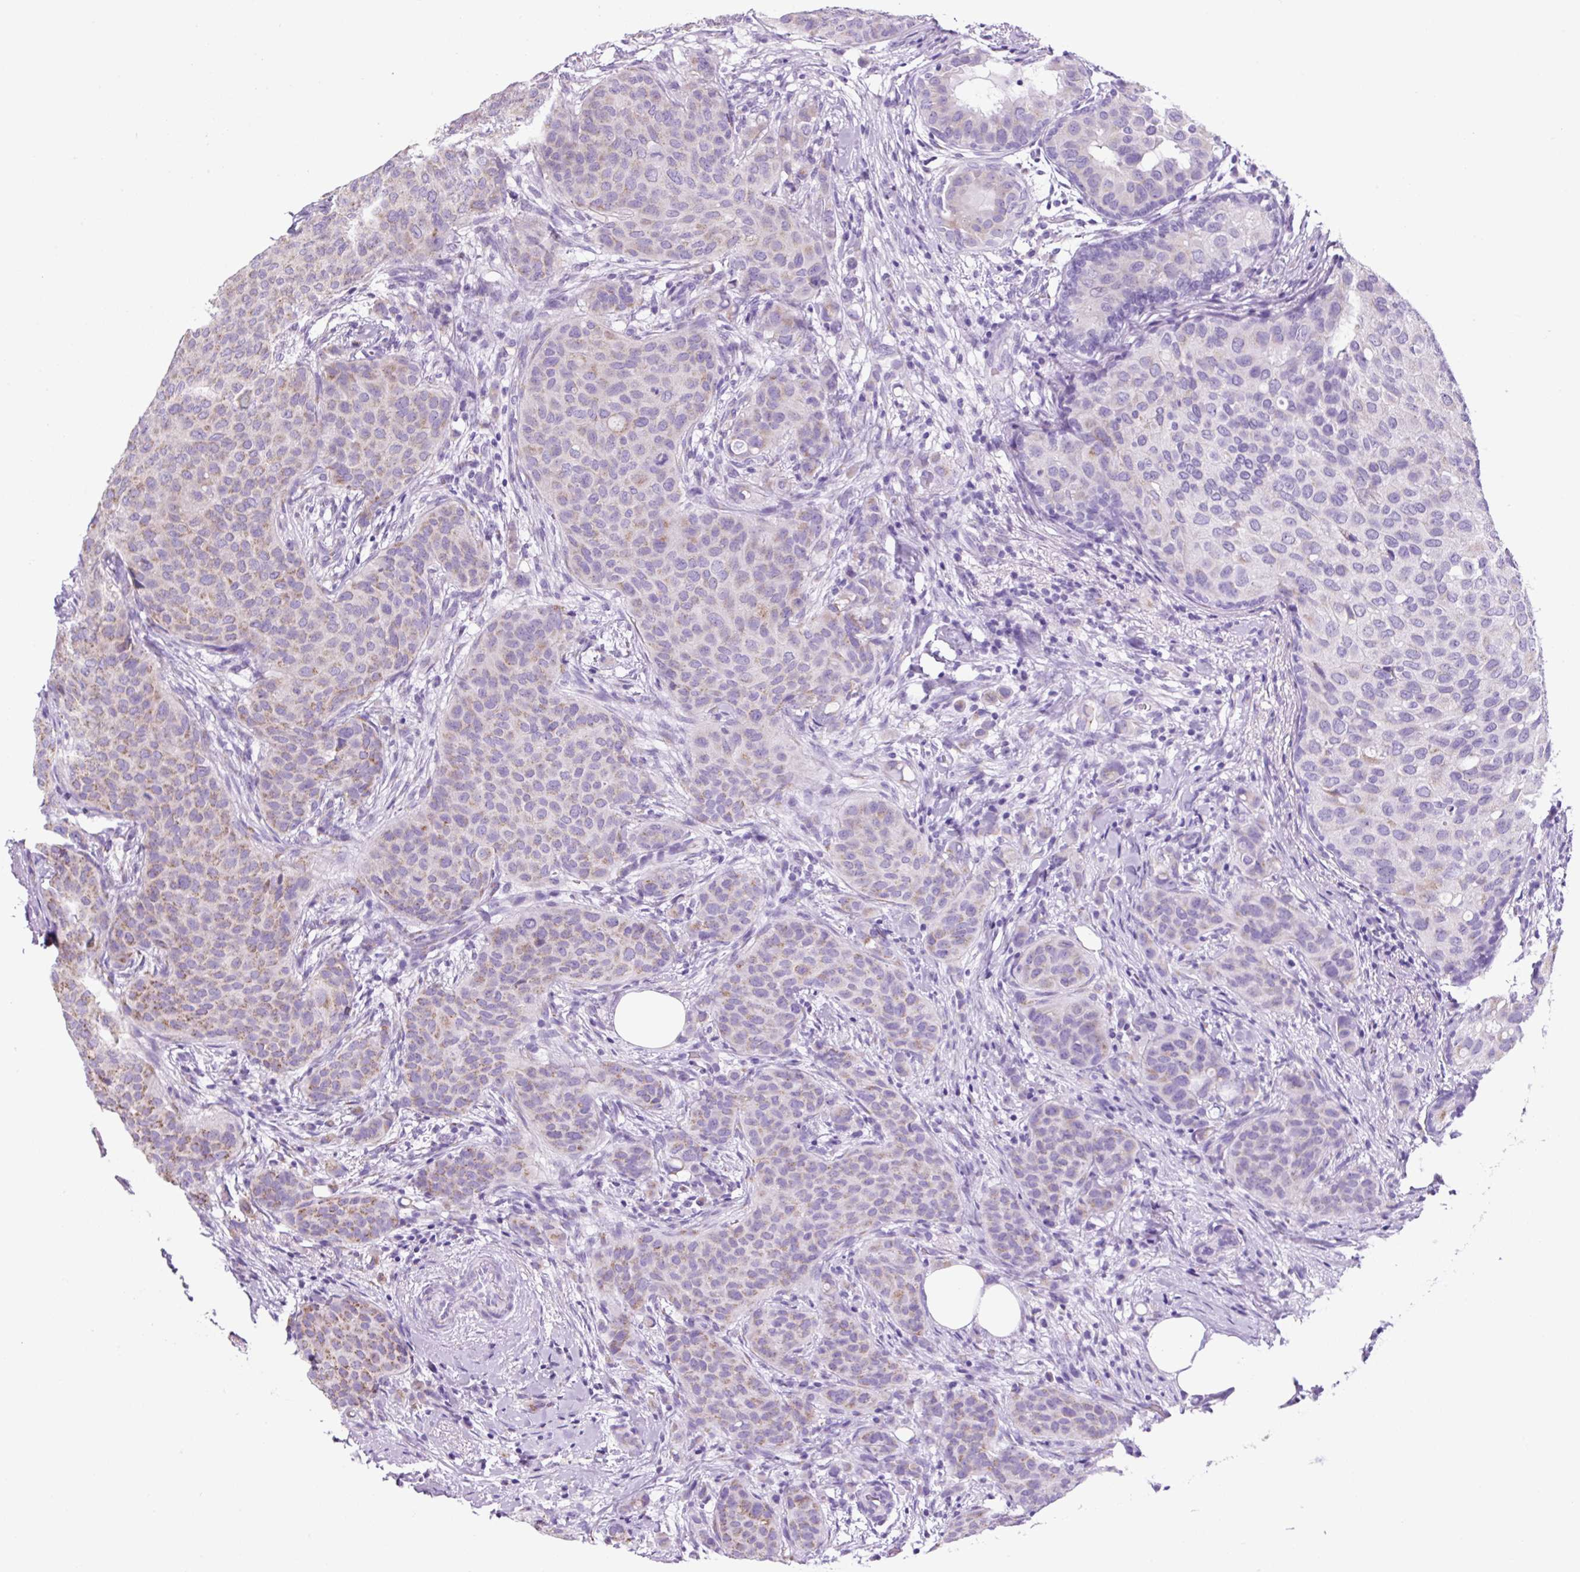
{"staining": {"intensity": "weak", "quantity": "25%-75%", "location": "cytoplasmic/membranous"}, "tissue": "breast cancer", "cell_type": "Tumor cells", "image_type": "cancer", "snomed": [{"axis": "morphology", "description": "Duct carcinoma"}, {"axis": "topography", "description": "Breast"}], "caption": "Breast cancer (infiltrating ductal carcinoma) stained with a protein marker demonstrates weak staining in tumor cells.", "gene": "GORASP1", "patient": {"sex": "female", "age": 47}}